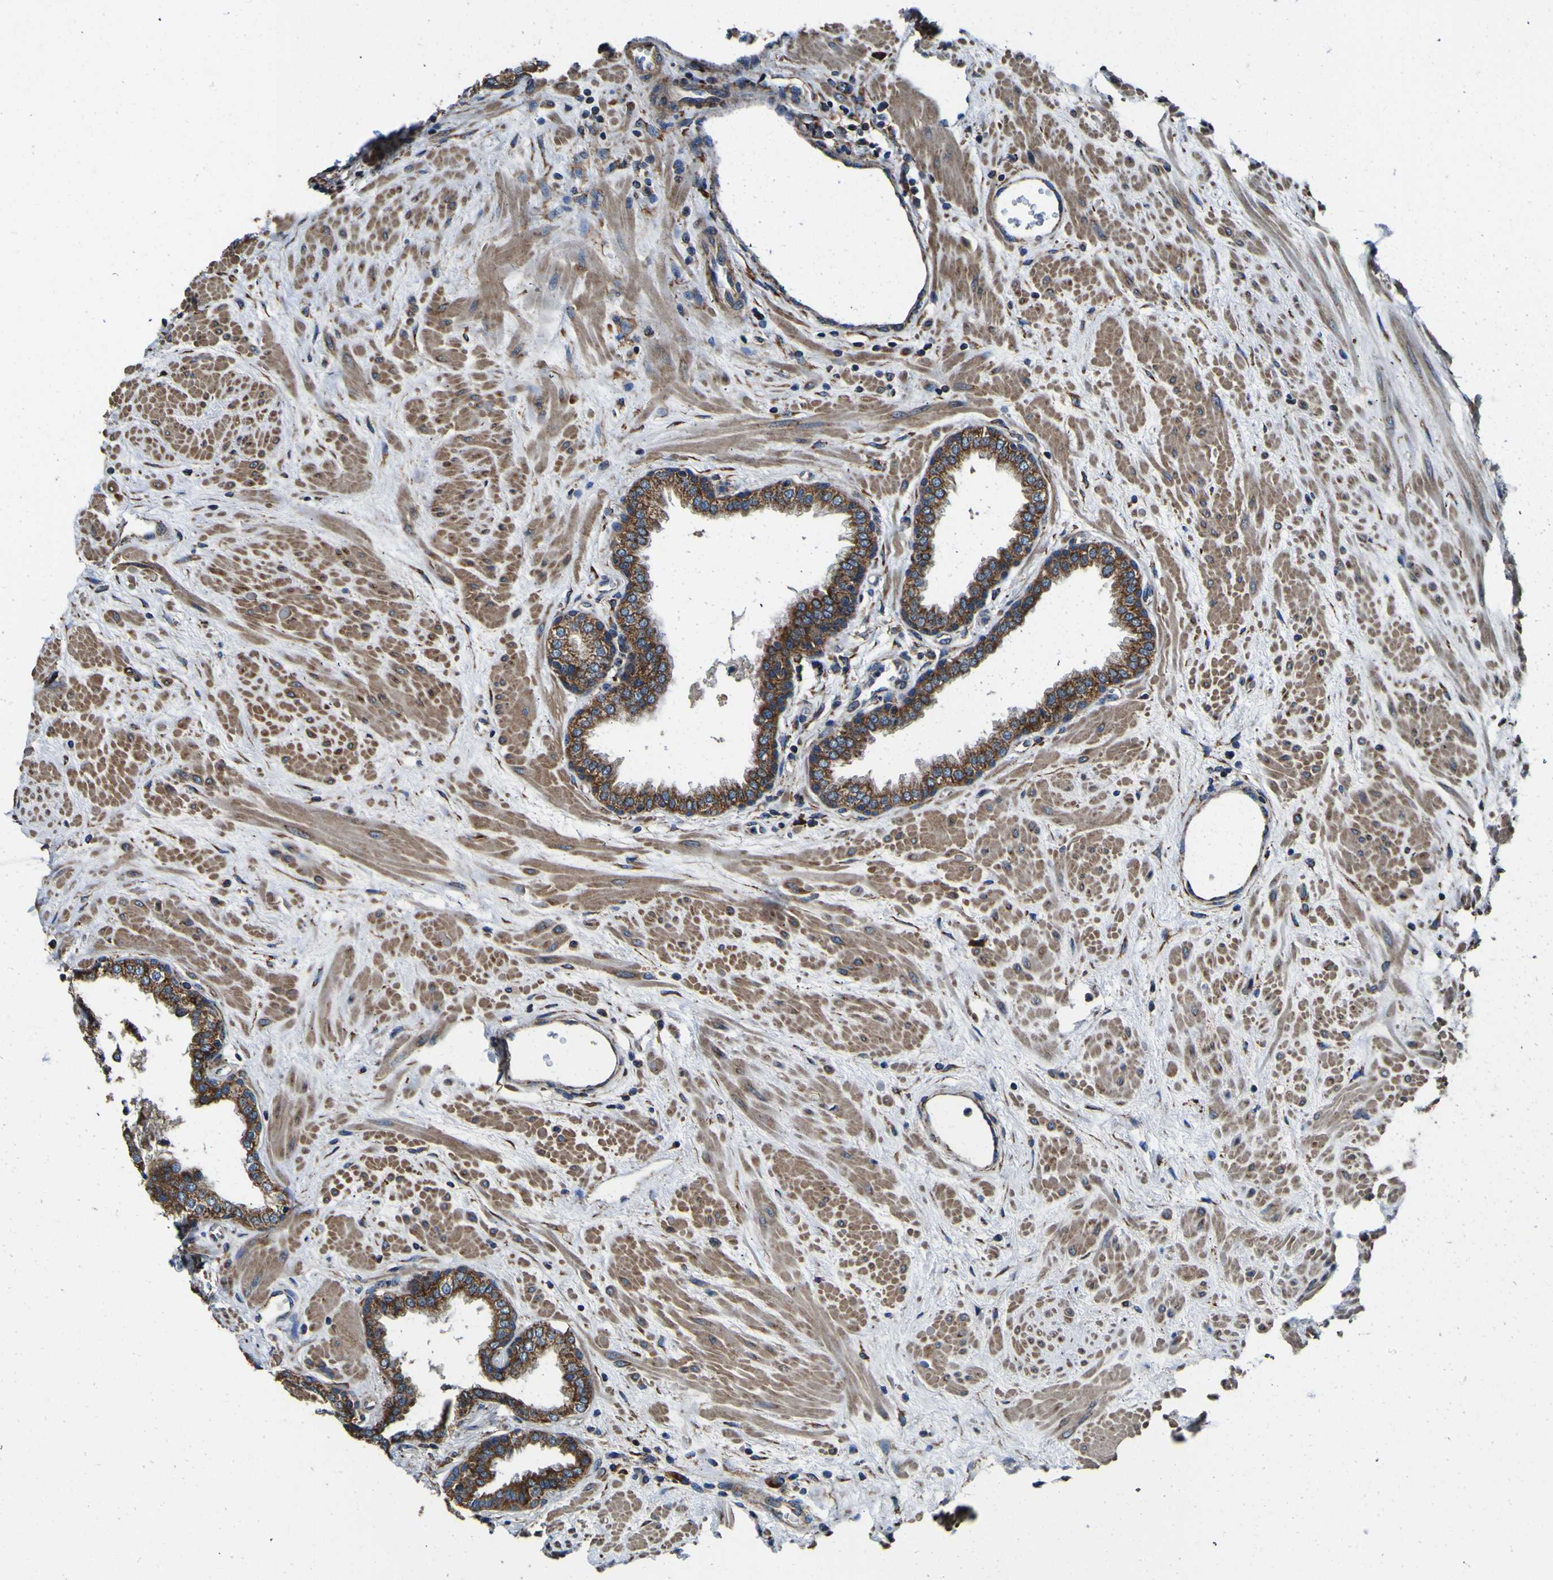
{"staining": {"intensity": "moderate", "quantity": ">75%", "location": "cytoplasmic/membranous"}, "tissue": "prostate", "cell_type": "Glandular cells", "image_type": "normal", "snomed": [{"axis": "morphology", "description": "Normal tissue, NOS"}, {"axis": "topography", "description": "Prostate"}], "caption": "Prostate stained for a protein (brown) exhibits moderate cytoplasmic/membranous positive expression in about >75% of glandular cells.", "gene": "INPP5A", "patient": {"sex": "male", "age": 51}}